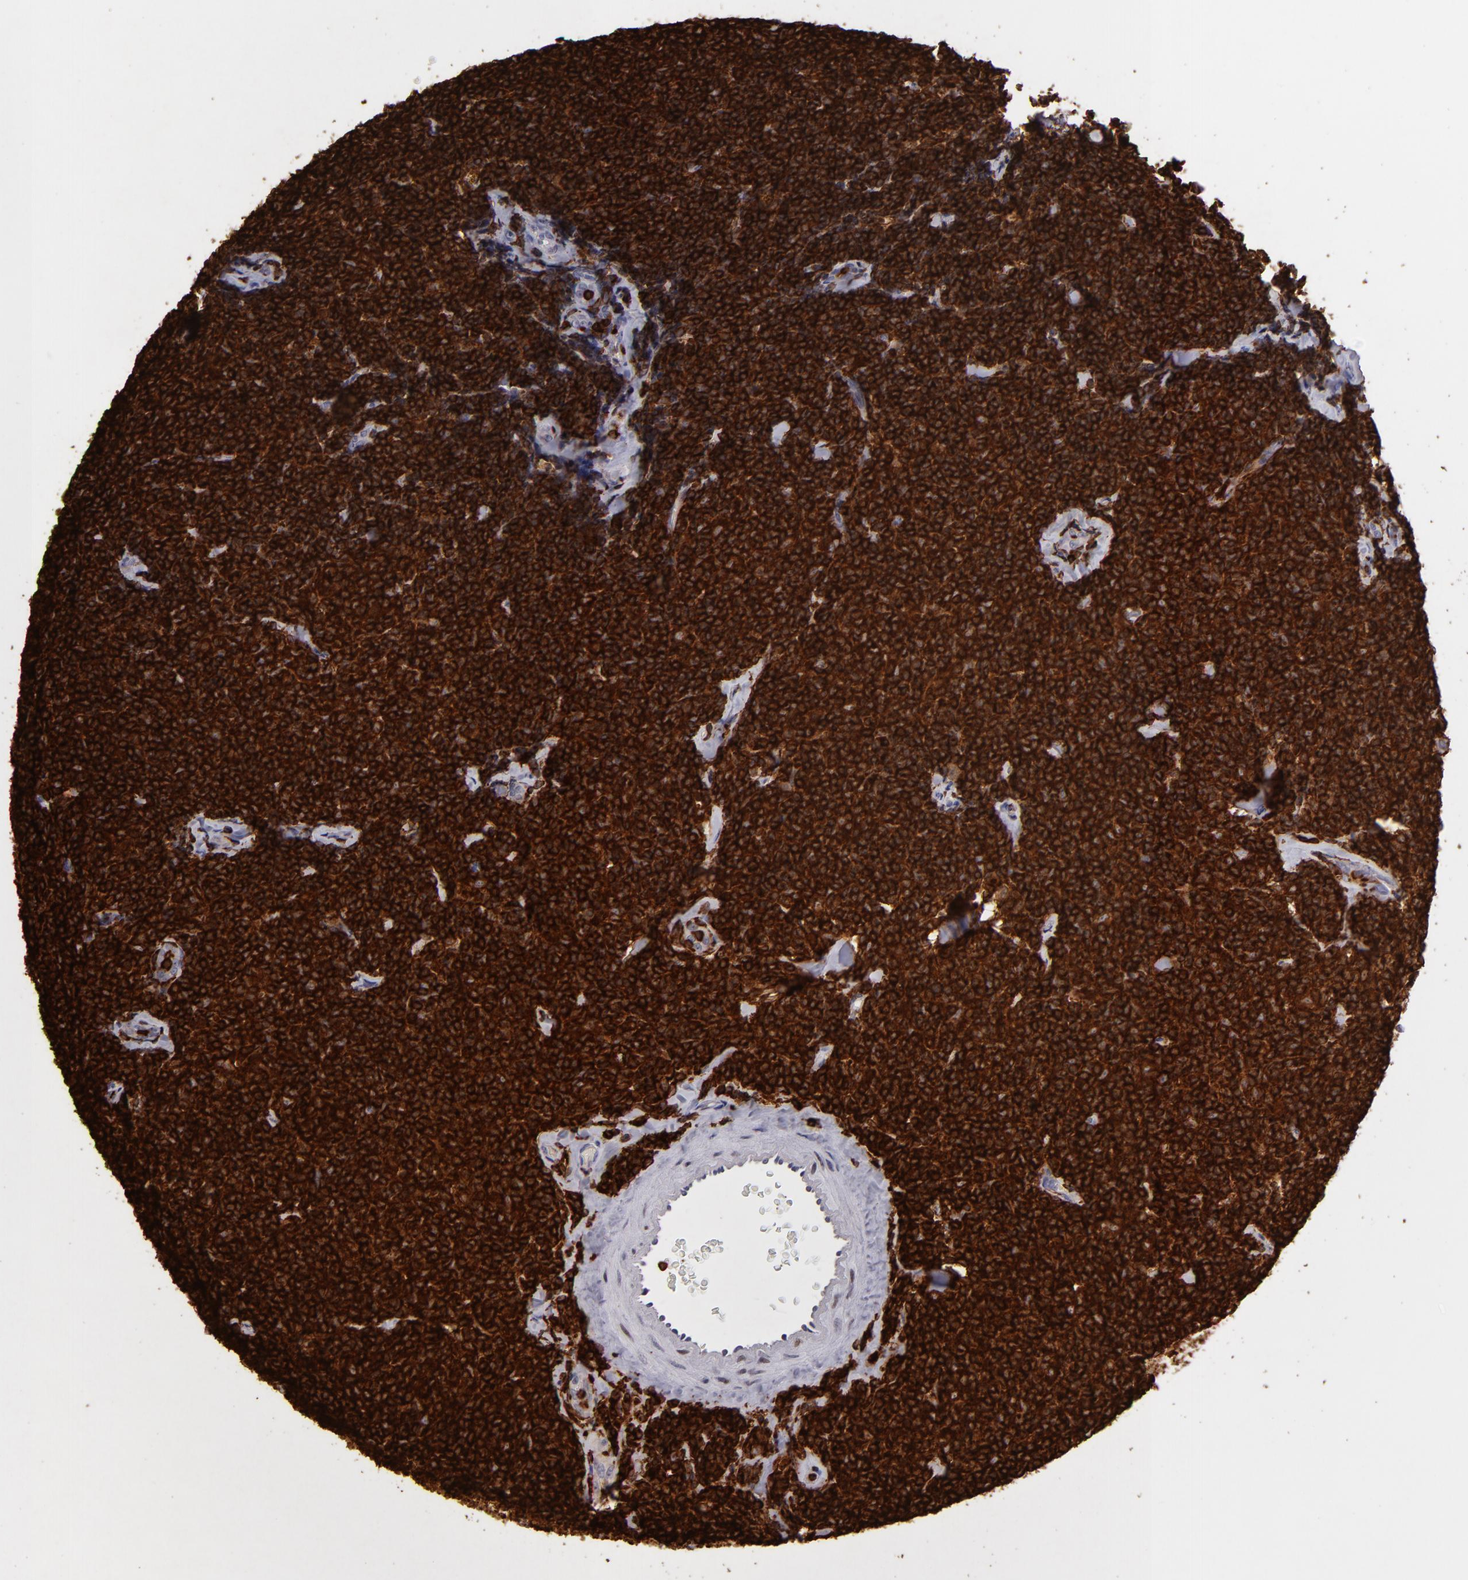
{"staining": {"intensity": "strong", "quantity": ">75%", "location": "cytoplasmic/membranous"}, "tissue": "lymphoma", "cell_type": "Tumor cells", "image_type": "cancer", "snomed": [{"axis": "morphology", "description": "Malignant lymphoma, non-Hodgkin's type, Low grade"}, {"axis": "topography", "description": "Lymph node"}], "caption": "Strong cytoplasmic/membranous protein expression is identified in approximately >75% of tumor cells in lymphoma. Using DAB (brown) and hematoxylin (blue) stains, captured at high magnification using brightfield microscopy.", "gene": "WAS", "patient": {"sex": "female", "age": 56}}